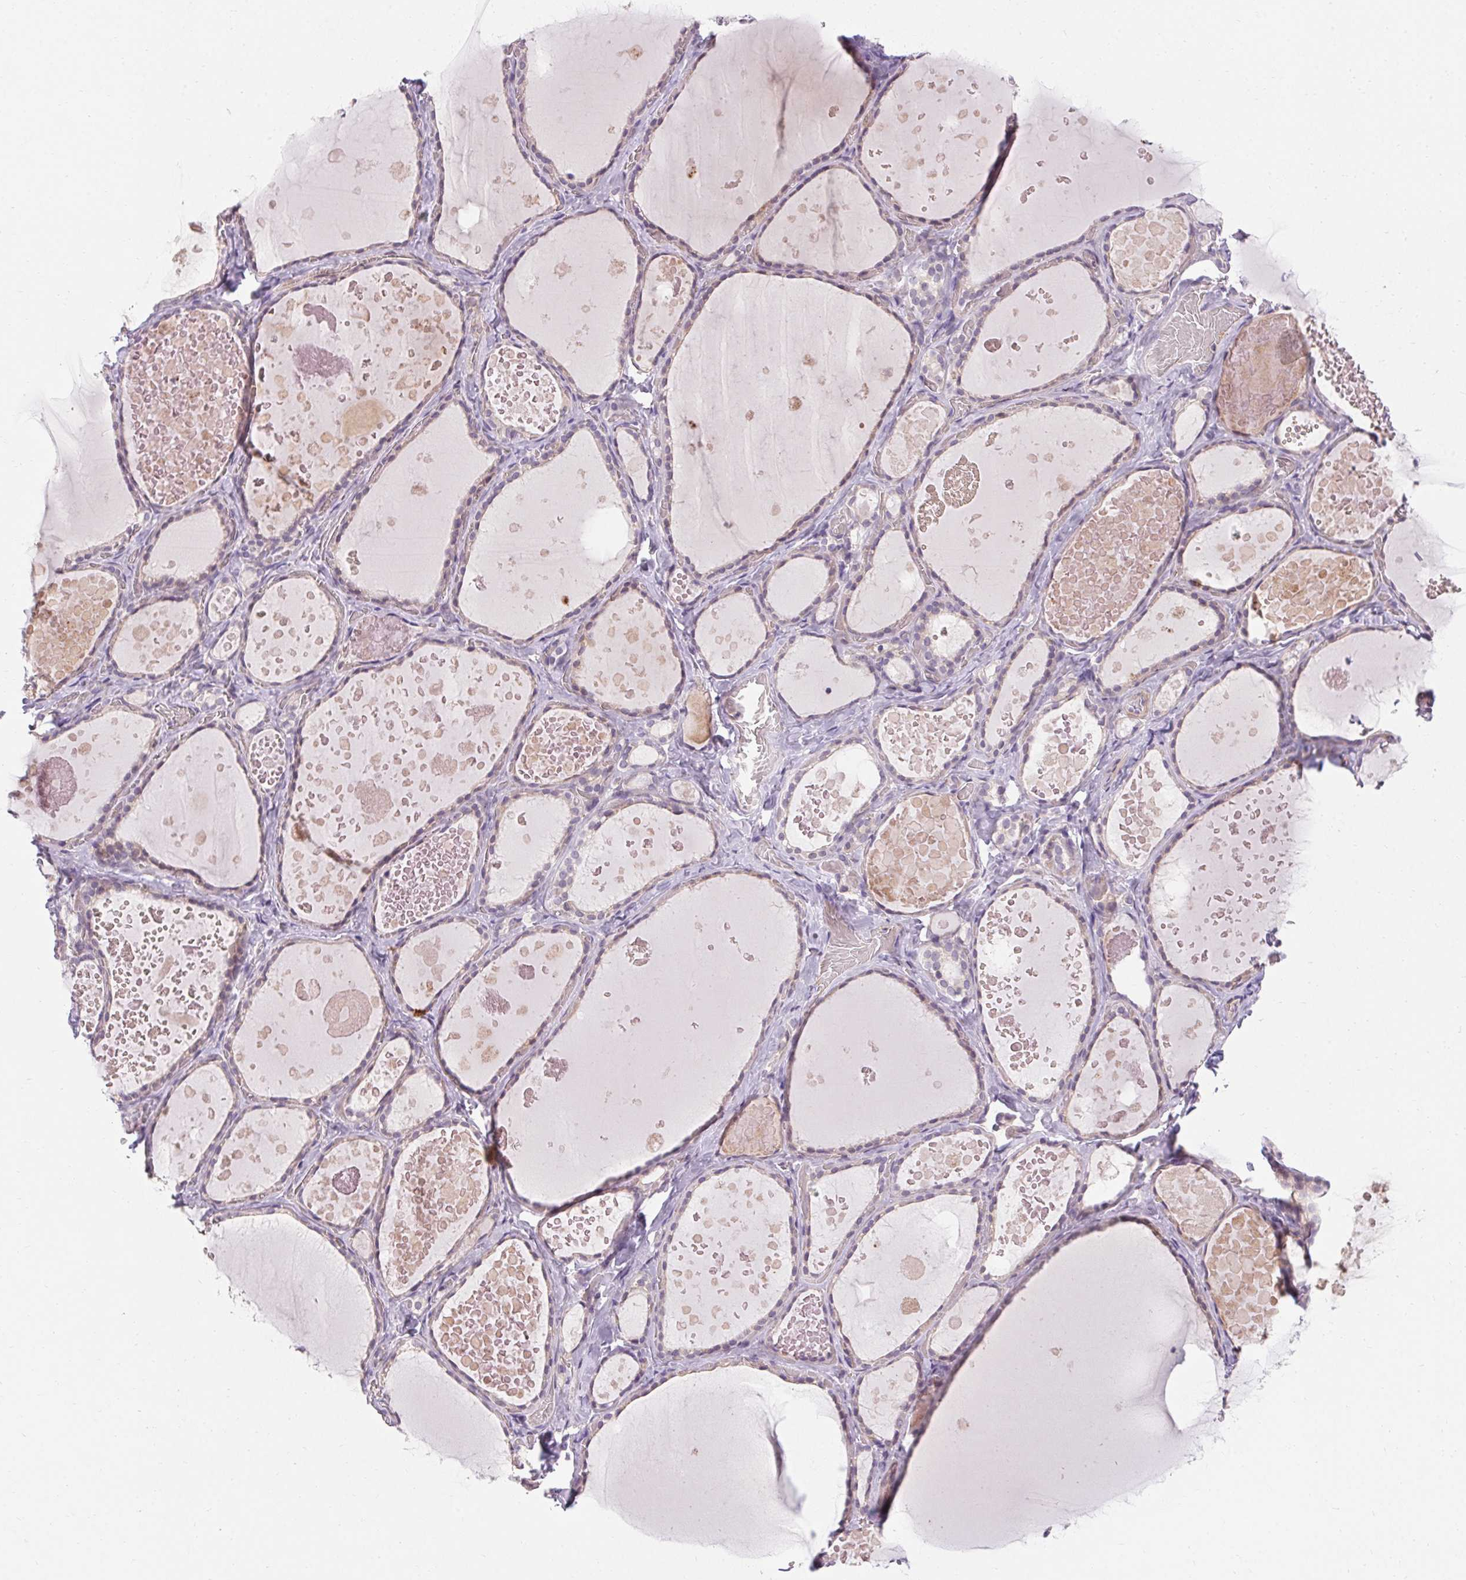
{"staining": {"intensity": "negative", "quantity": "none", "location": "none"}, "tissue": "thyroid gland", "cell_type": "Glandular cells", "image_type": "normal", "snomed": [{"axis": "morphology", "description": "Normal tissue, NOS"}, {"axis": "topography", "description": "Thyroid gland"}], "caption": "An IHC histopathology image of normal thyroid gland is shown. There is no staining in glandular cells of thyroid gland. Nuclei are stained in blue.", "gene": "TMEM52B", "patient": {"sex": "female", "age": 56}}